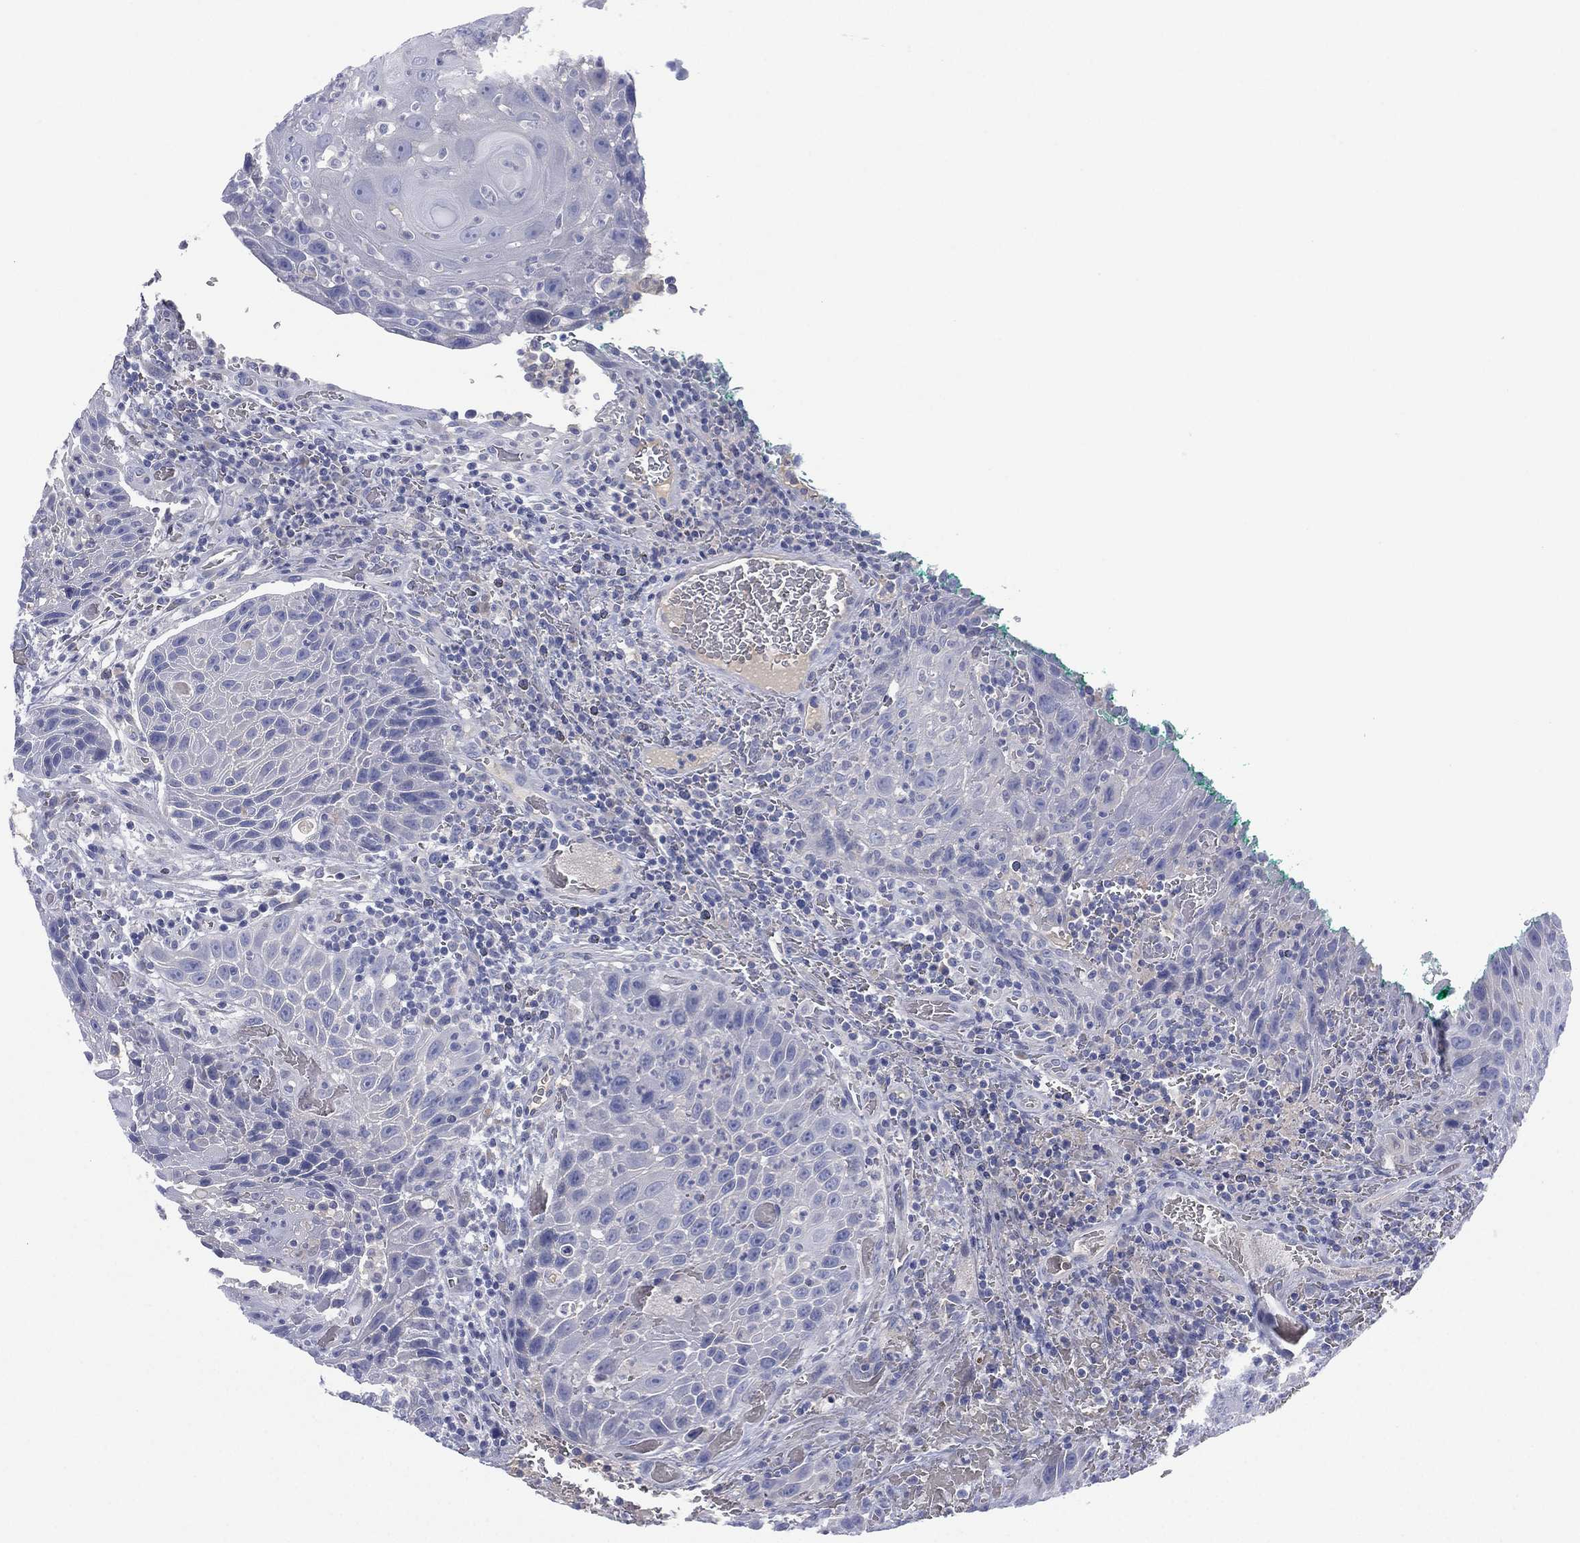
{"staining": {"intensity": "negative", "quantity": "none", "location": "none"}, "tissue": "head and neck cancer", "cell_type": "Tumor cells", "image_type": "cancer", "snomed": [{"axis": "morphology", "description": "Squamous cell carcinoma, NOS"}, {"axis": "topography", "description": "Head-Neck"}], "caption": "Tumor cells are negative for protein expression in human head and neck cancer (squamous cell carcinoma).", "gene": "CYP2D6", "patient": {"sex": "male", "age": 69}}